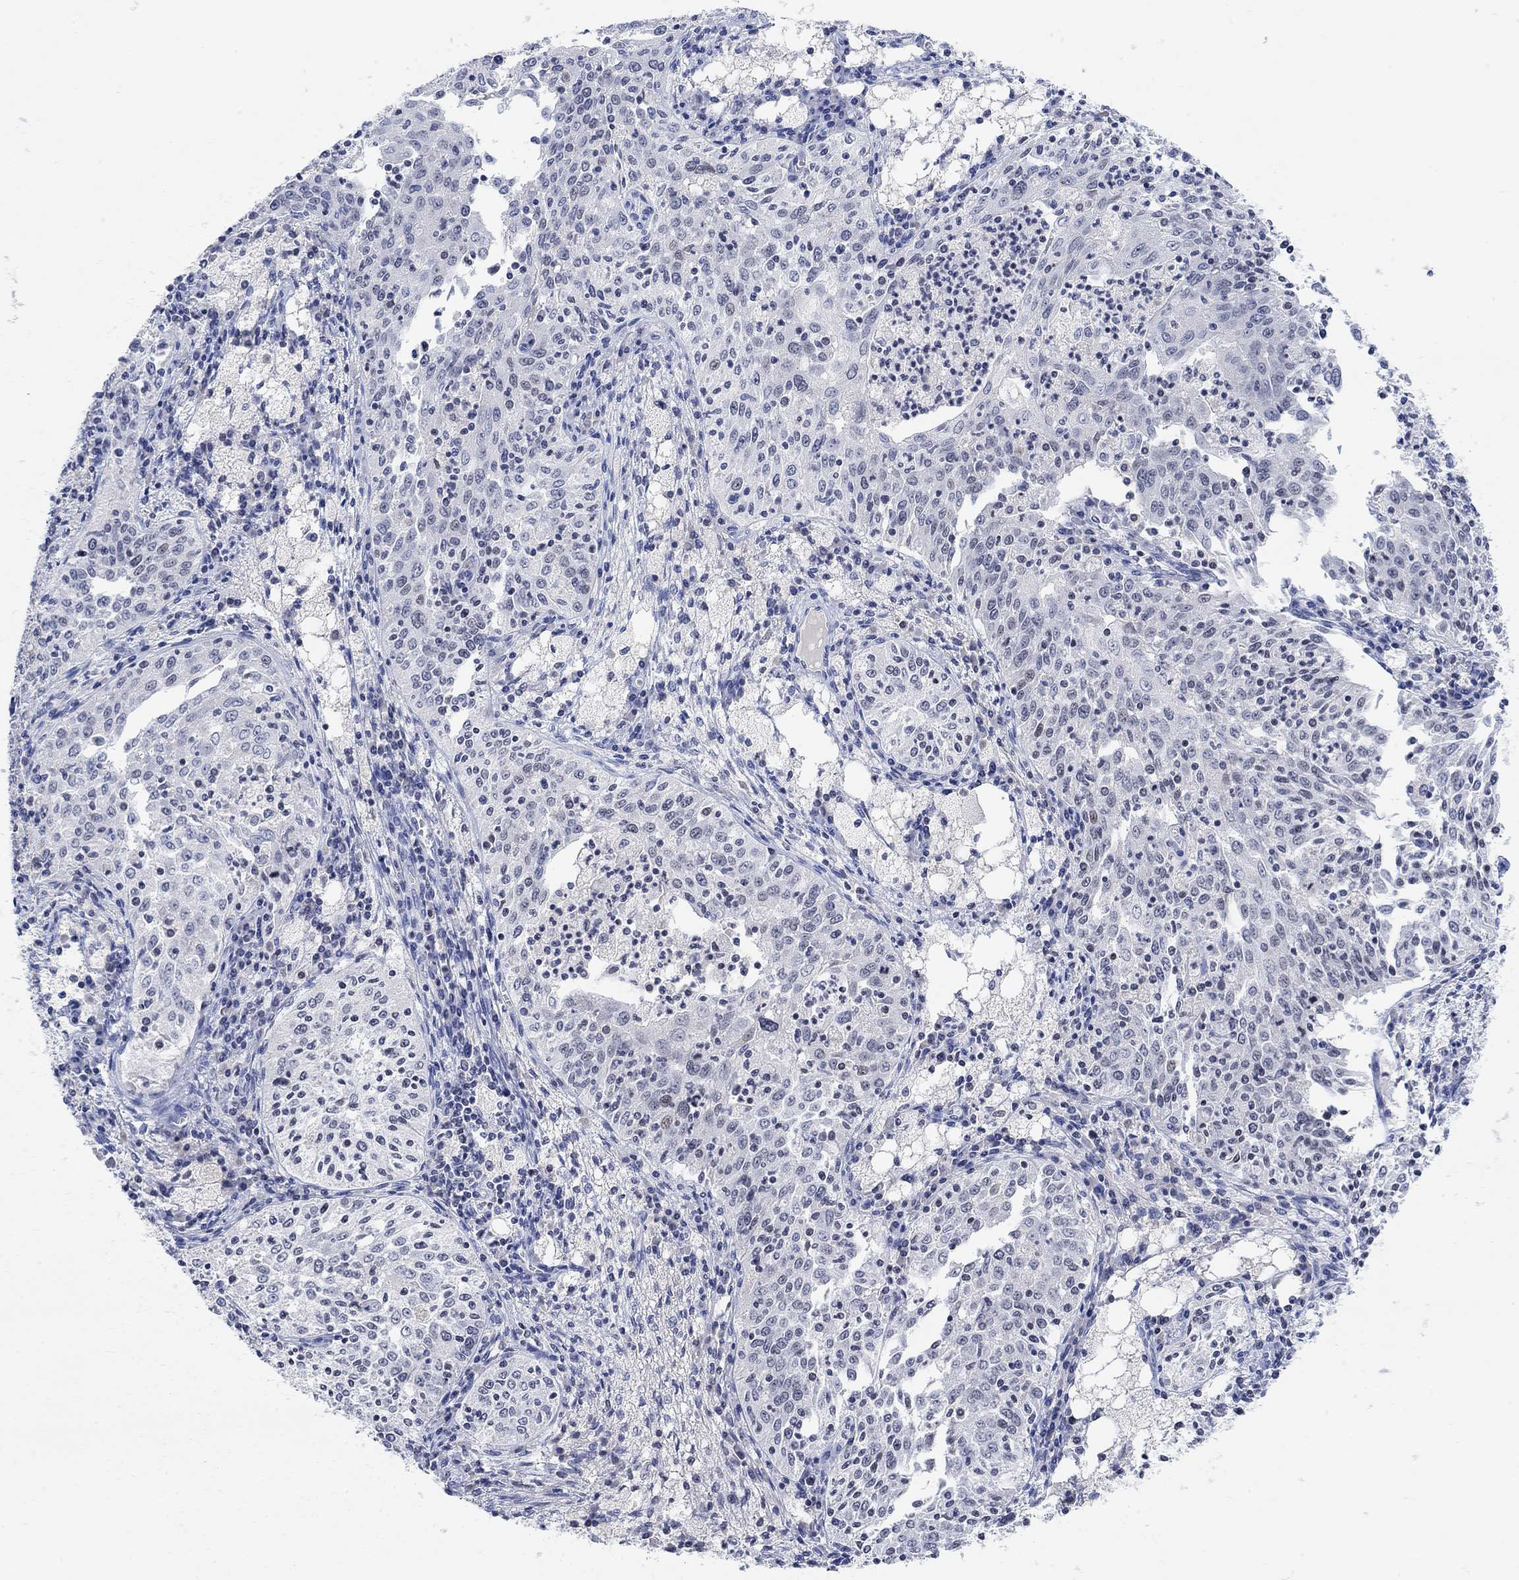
{"staining": {"intensity": "negative", "quantity": "none", "location": "none"}, "tissue": "cervical cancer", "cell_type": "Tumor cells", "image_type": "cancer", "snomed": [{"axis": "morphology", "description": "Squamous cell carcinoma, NOS"}, {"axis": "topography", "description": "Cervix"}], "caption": "An immunohistochemistry (IHC) image of cervical cancer is shown. There is no staining in tumor cells of cervical cancer.", "gene": "ATP6V1E2", "patient": {"sex": "female", "age": 41}}